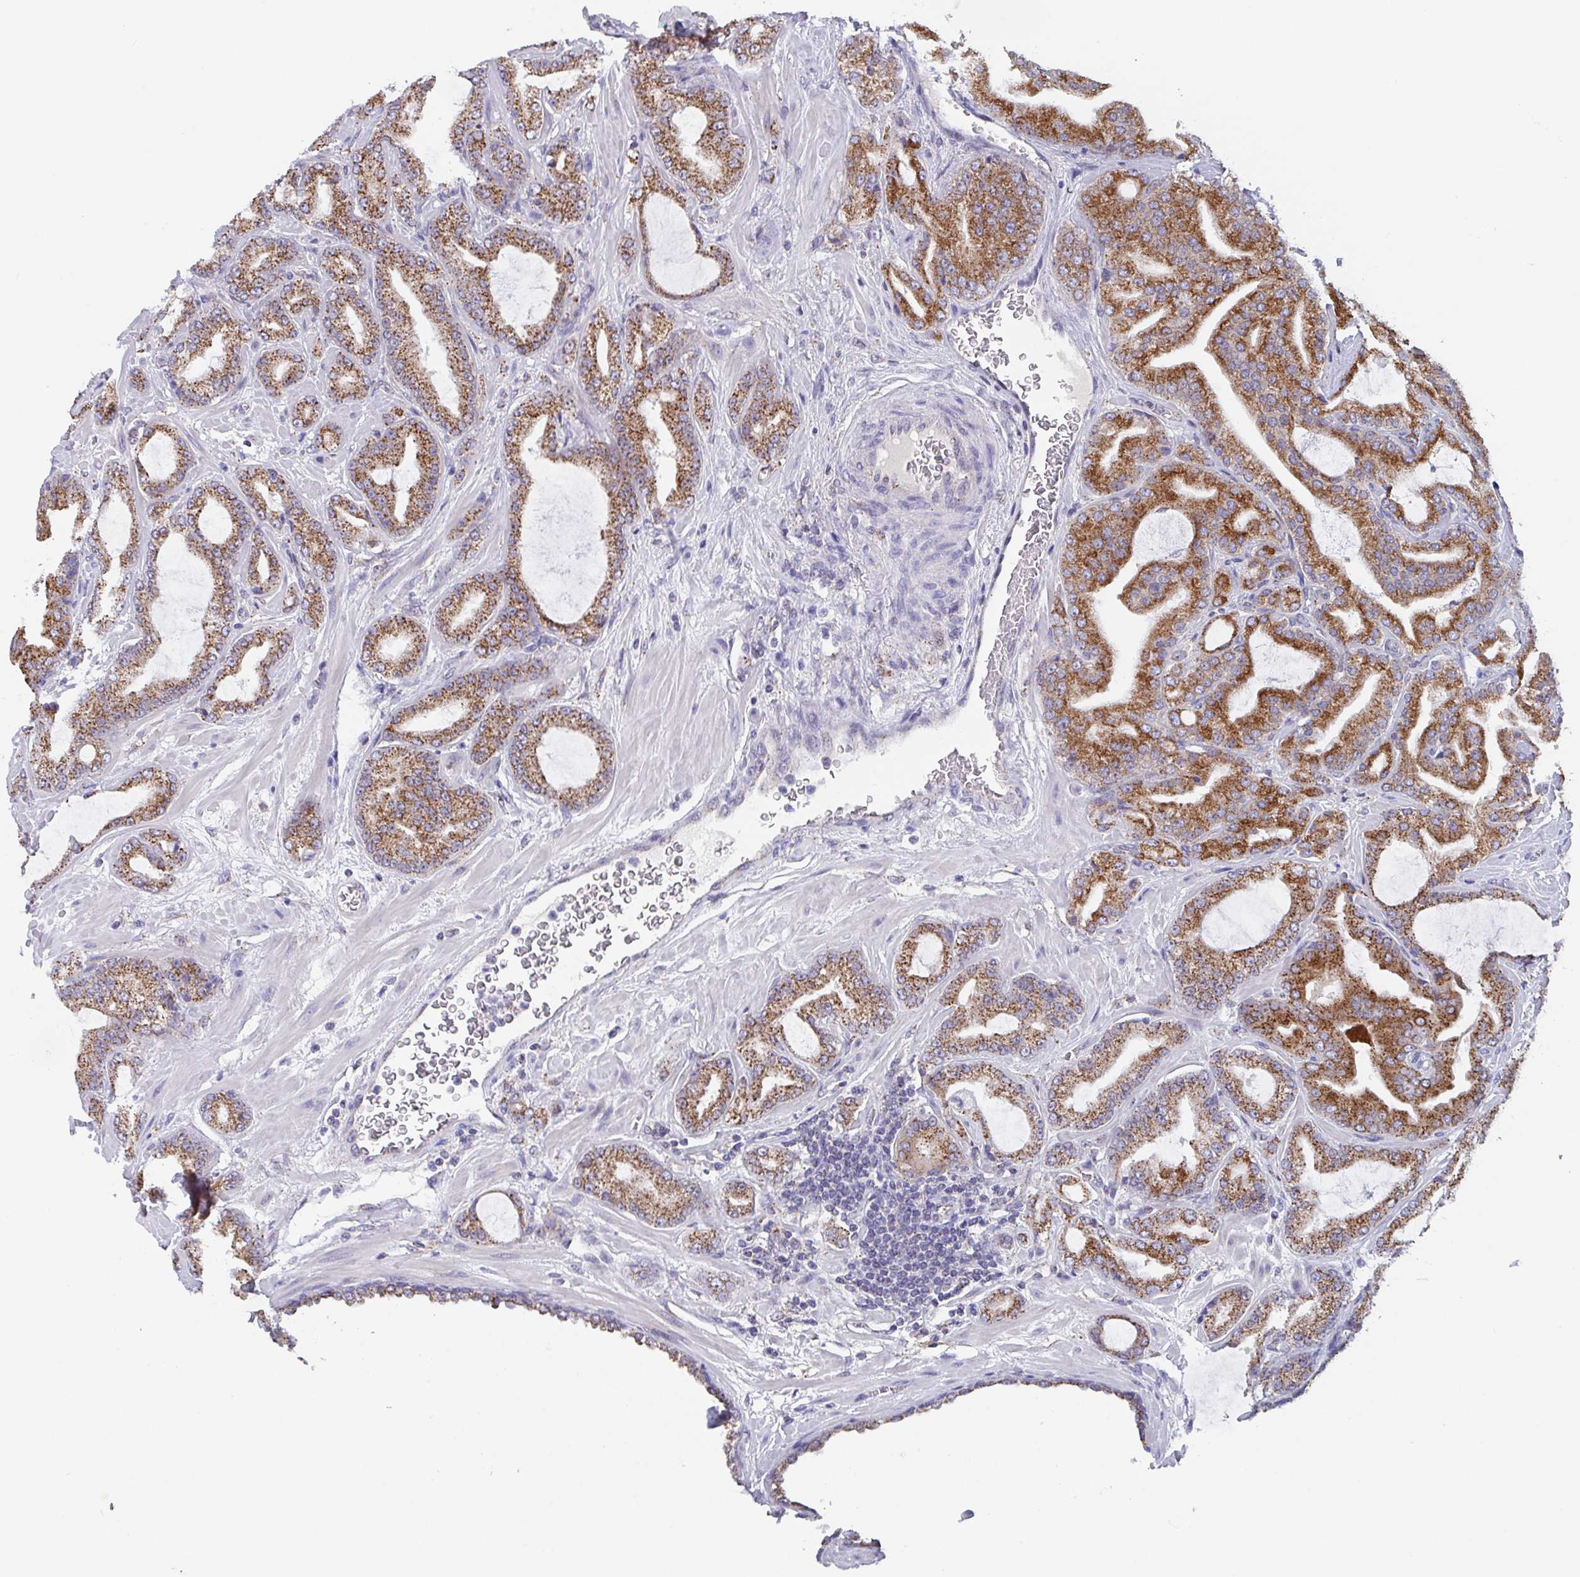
{"staining": {"intensity": "strong", "quantity": ">75%", "location": "cytoplasmic/membranous"}, "tissue": "prostate cancer", "cell_type": "Tumor cells", "image_type": "cancer", "snomed": [{"axis": "morphology", "description": "Adenocarcinoma, High grade"}, {"axis": "topography", "description": "Prostate"}], "caption": "Protein expression analysis of prostate cancer (adenocarcinoma (high-grade)) reveals strong cytoplasmic/membranous expression in approximately >75% of tumor cells.", "gene": "PROSER3", "patient": {"sex": "male", "age": 68}}